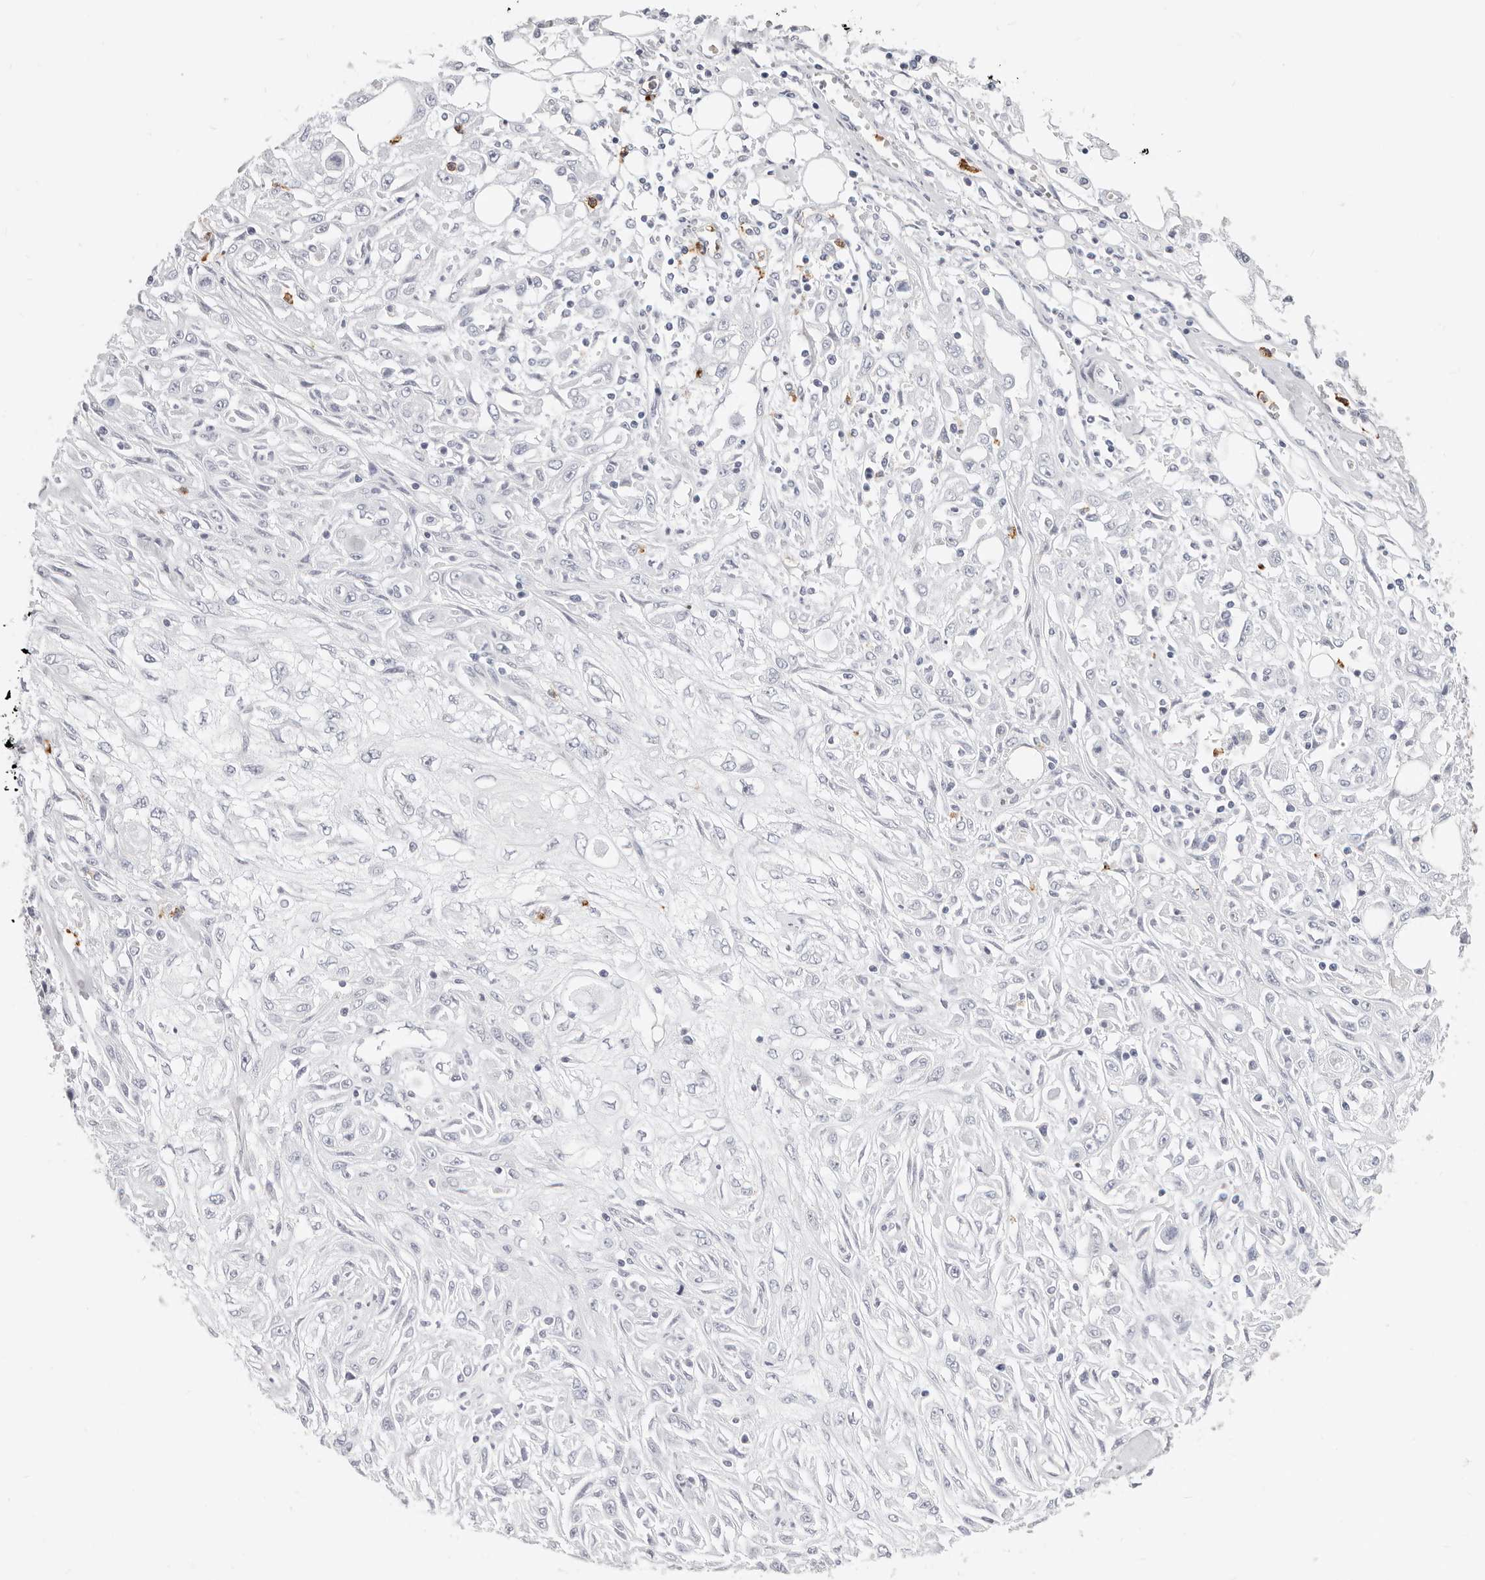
{"staining": {"intensity": "negative", "quantity": "none", "location": "none"}, "tissue": "skin cancer", "cell_type": "Tumor cells", "image_type": "cancer", "snomed": [{"axis": "morphology", "description": "Squamous cell carcinoma, NOS"}, {"axis": "morphology", "description": "Squamous cell carcinoma, metastatic, NOS"}, {"axis": "topography", "description": "Skin"}, {"axis": "topography", "description": "Lymph node"}], "caption": "Immunohistochemistry (IHC) of human metastatic squamous cell carcinoma (skin) demonstrates no expression in tumor cells.", "gene": "CAMP", "patient": {"sex": "male", "age": 75}}